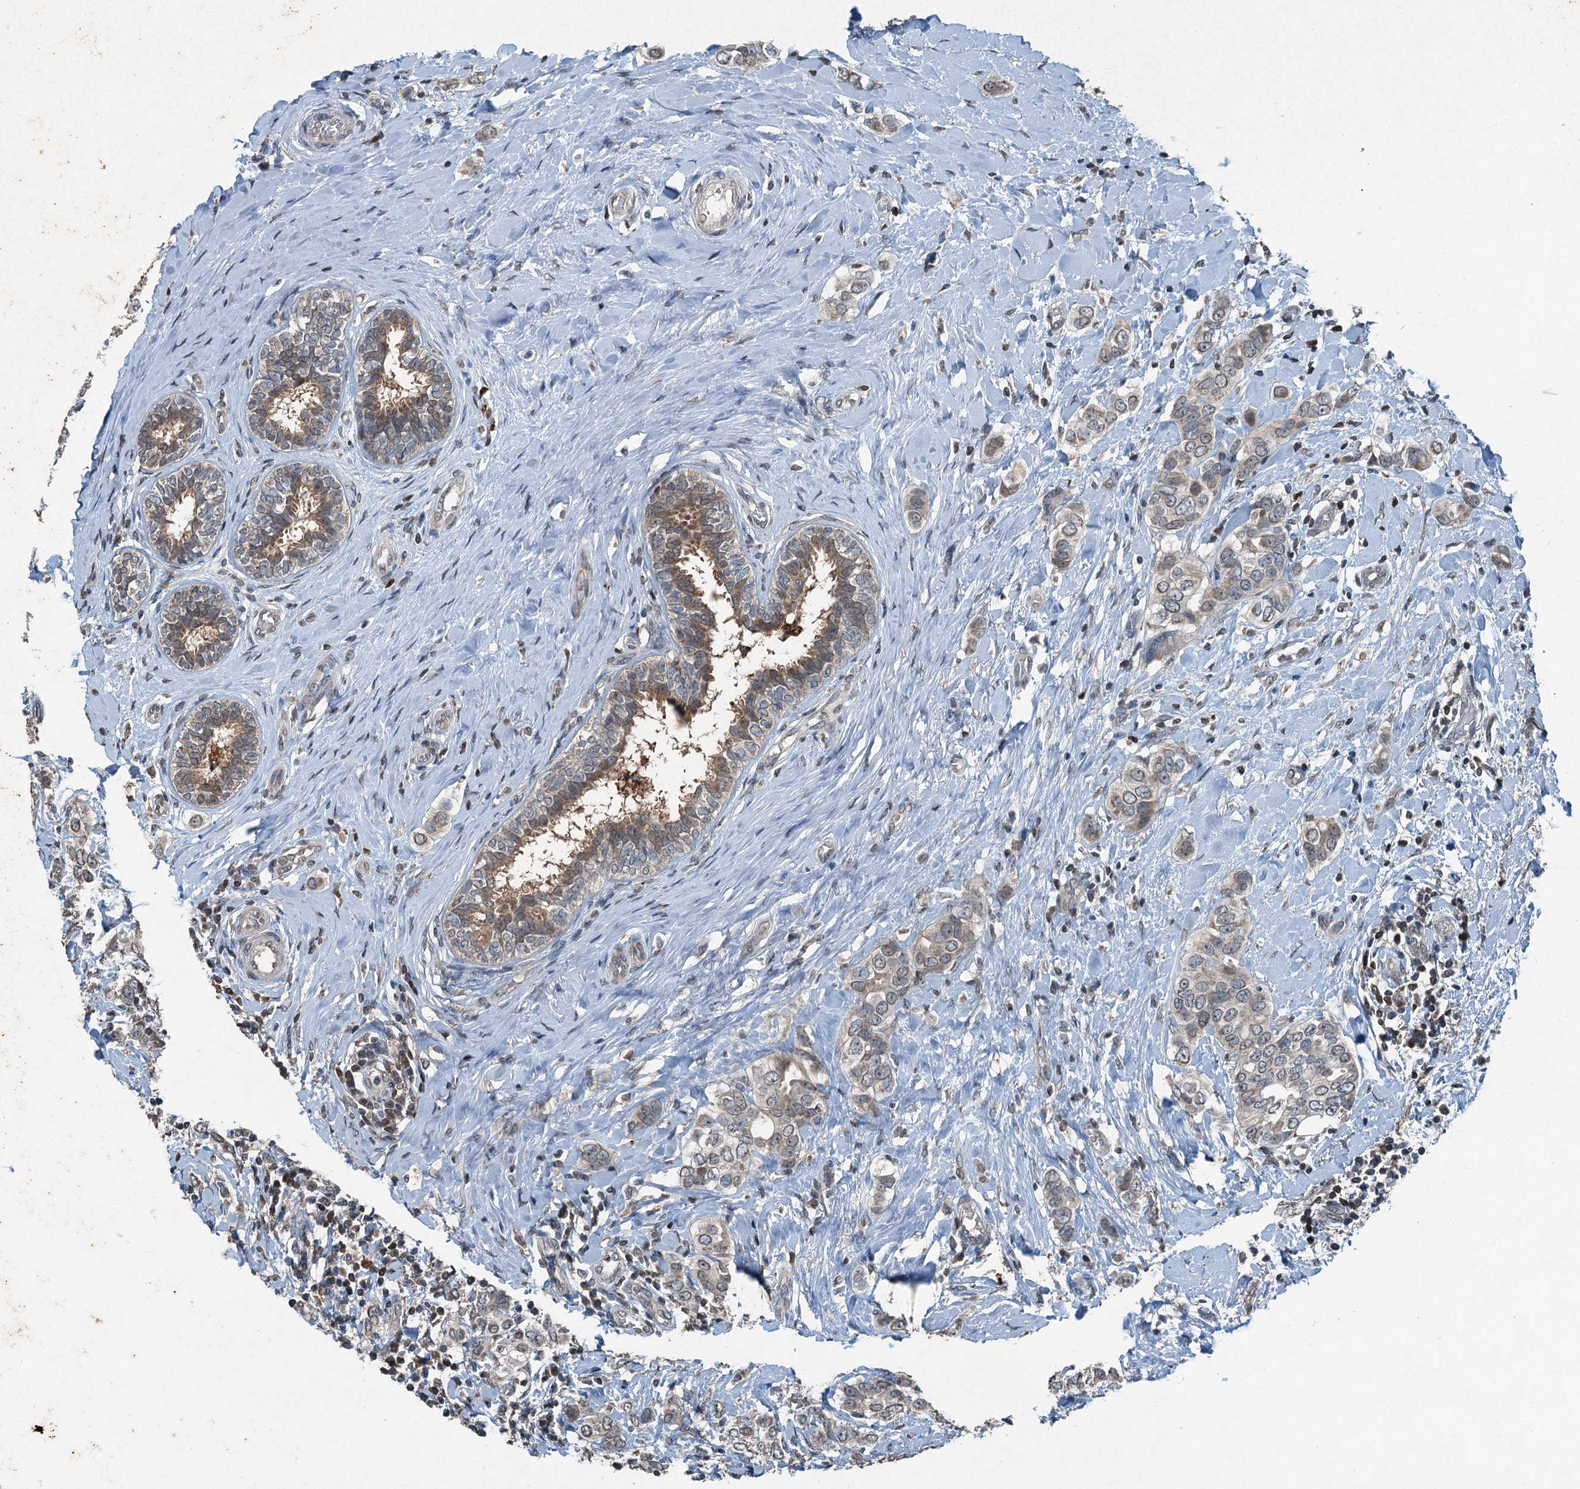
{"staining": {"intensity": "weak", "quantity": "<25%", "location": "cytoplasmic/membranous"}, "tissue": "breast cancer", "cell_type": "Tumor cells", "image_type": "cancer", "snomed": [{"axis": "morphology", "description": "Lobular carcinoma"}, {"axis": "topography", "description": "Breast"}], "caption": "Immunohistochemical staining of lobular carcinoma (breast) reveals no significant positivity in tumor cells. (DAB IHC visualized using brightfield microscopy, high magnification).", "gene": "TCTN1", "patient": {"sex": "female", "age": 51}}